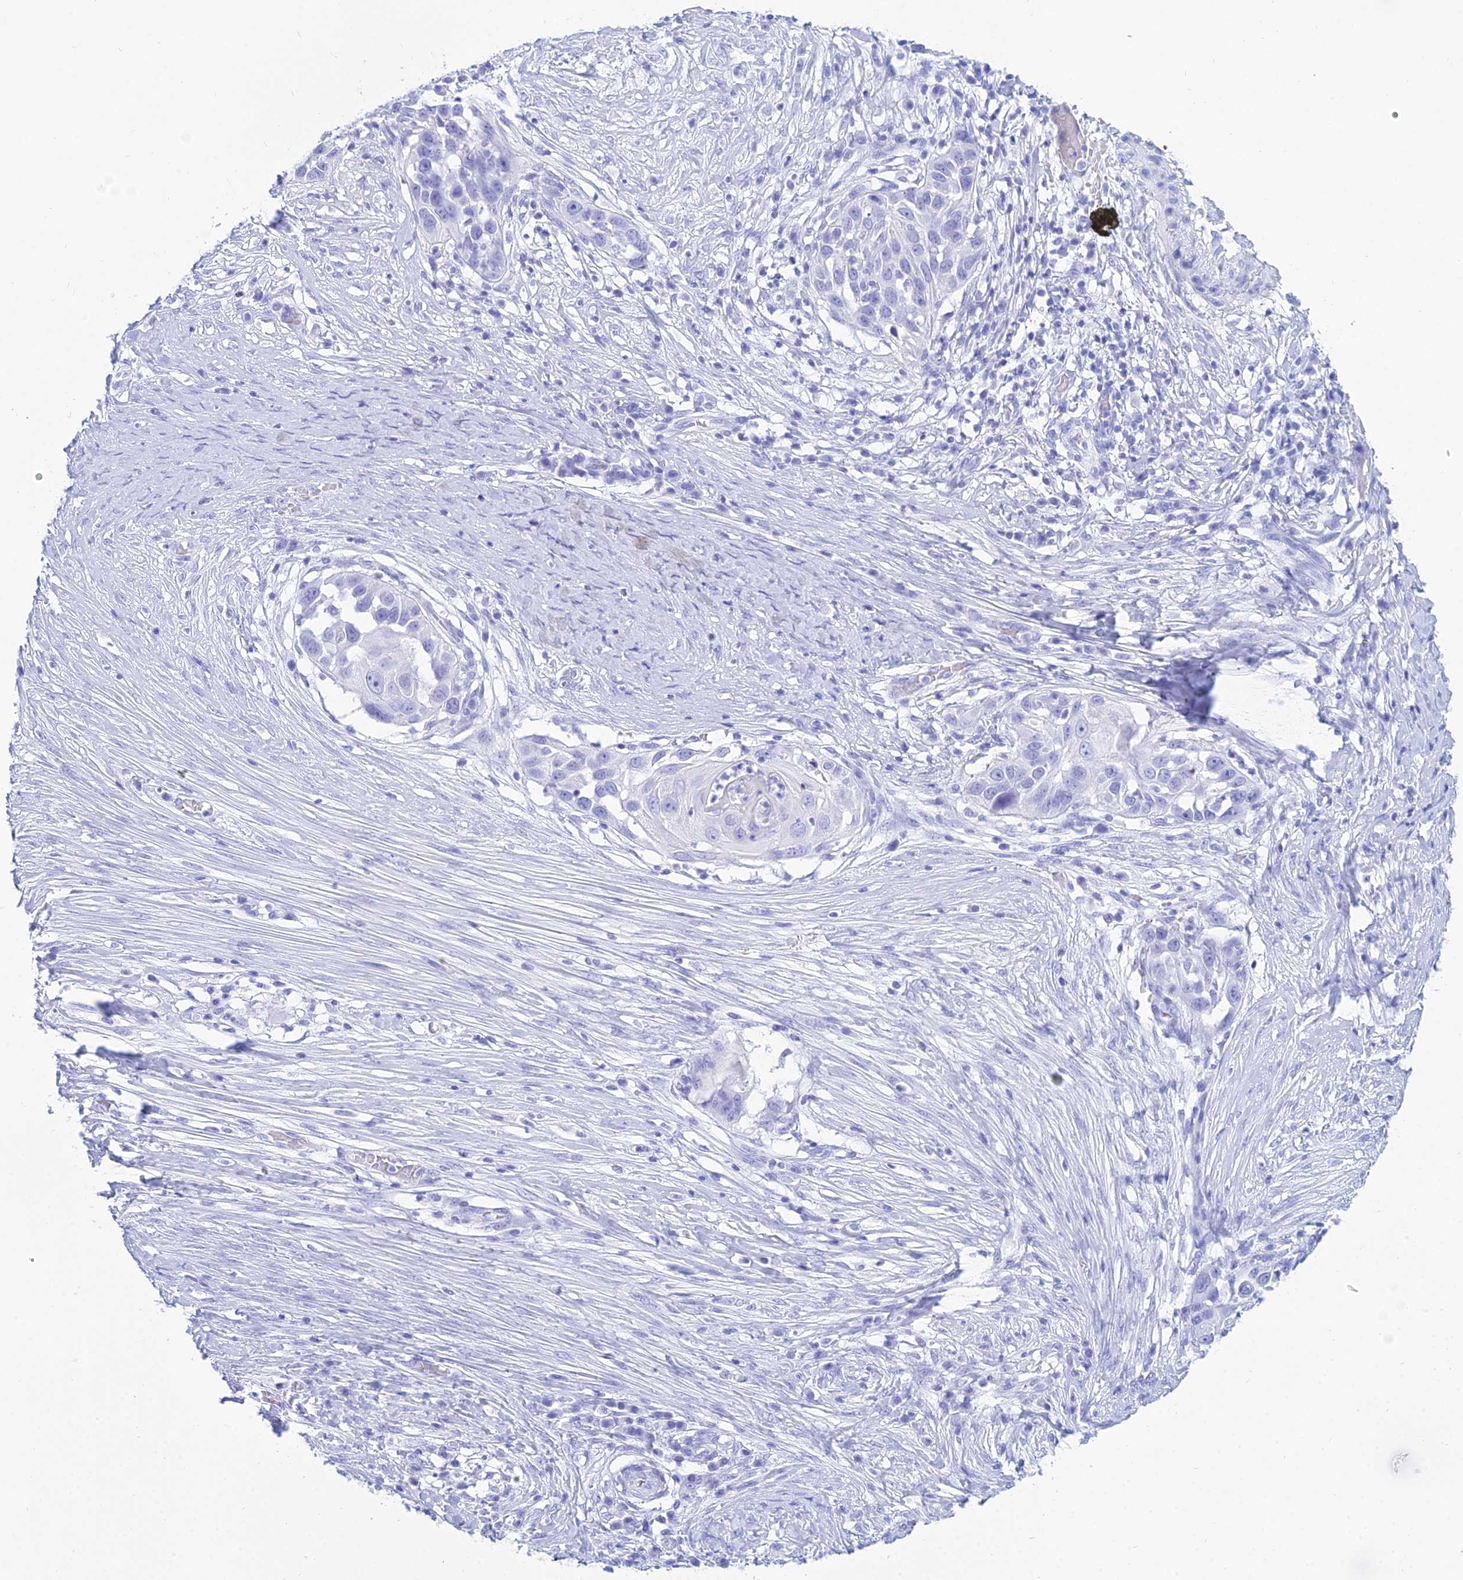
{"staining": {"intensity": "negative", "quantity": "none", "location": "none"}, "tissue": "skin cancer", "cell_type": "Tumor cells", "image_type": "cancer", "snomed": [{"axis": "morphology", "description": "Squamous cell carcinoma, NOS"}, {"axis": "topography", "description": "Skin"}], "caption": "High power microscopy micrograph of an immunohistochemistry (IHC) image of skin squamous cell carcinoma, revealing no significant staining in tumor cells. The staining was performed using DAB to visualize the protein expression in brown, while the nuclei were stained in blue with hematoxylin (Magnification: 20x).", "gene": "PATE4", "patient": {"sex": "female", "age": 44}}